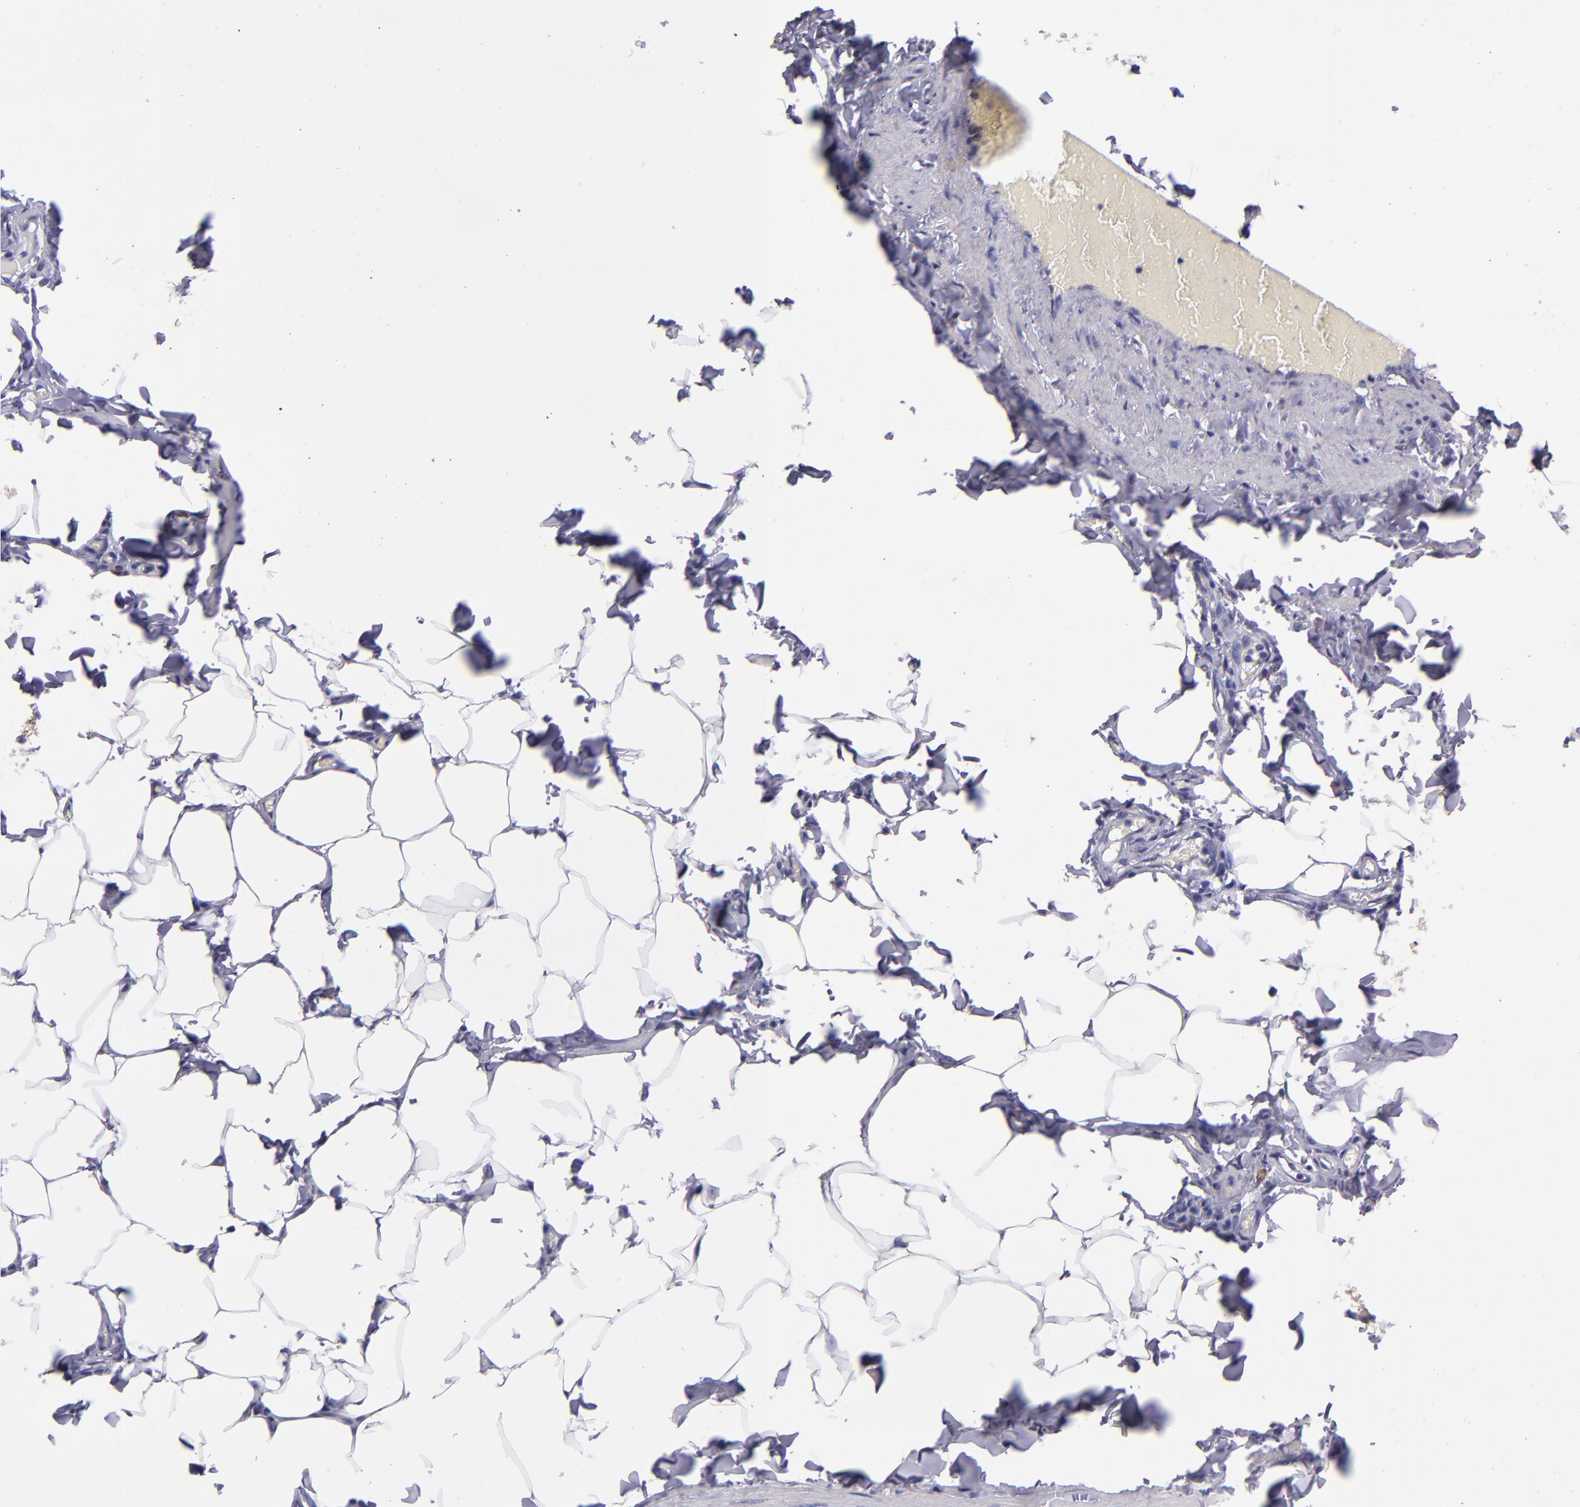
{"staining": {"intensity": "negative", "quantity": "none", "location": "none"}, "tissue": "adipose tissue", "cell_type": "Adipocytes", "image_type": "normal", "snomed": [{"axis": "morphology", "description": "Normal tissue, NOS"}, {"axis": "topography", "description": "Vascular tissue"}], "caption": "DAB immunohistochemical staining of normal adipose tissue displays no significant staining in adipocytes. Nuclei are stained in blue.", "gene": "PAPPA", "patient": {"sex": "male", "age": 41}}